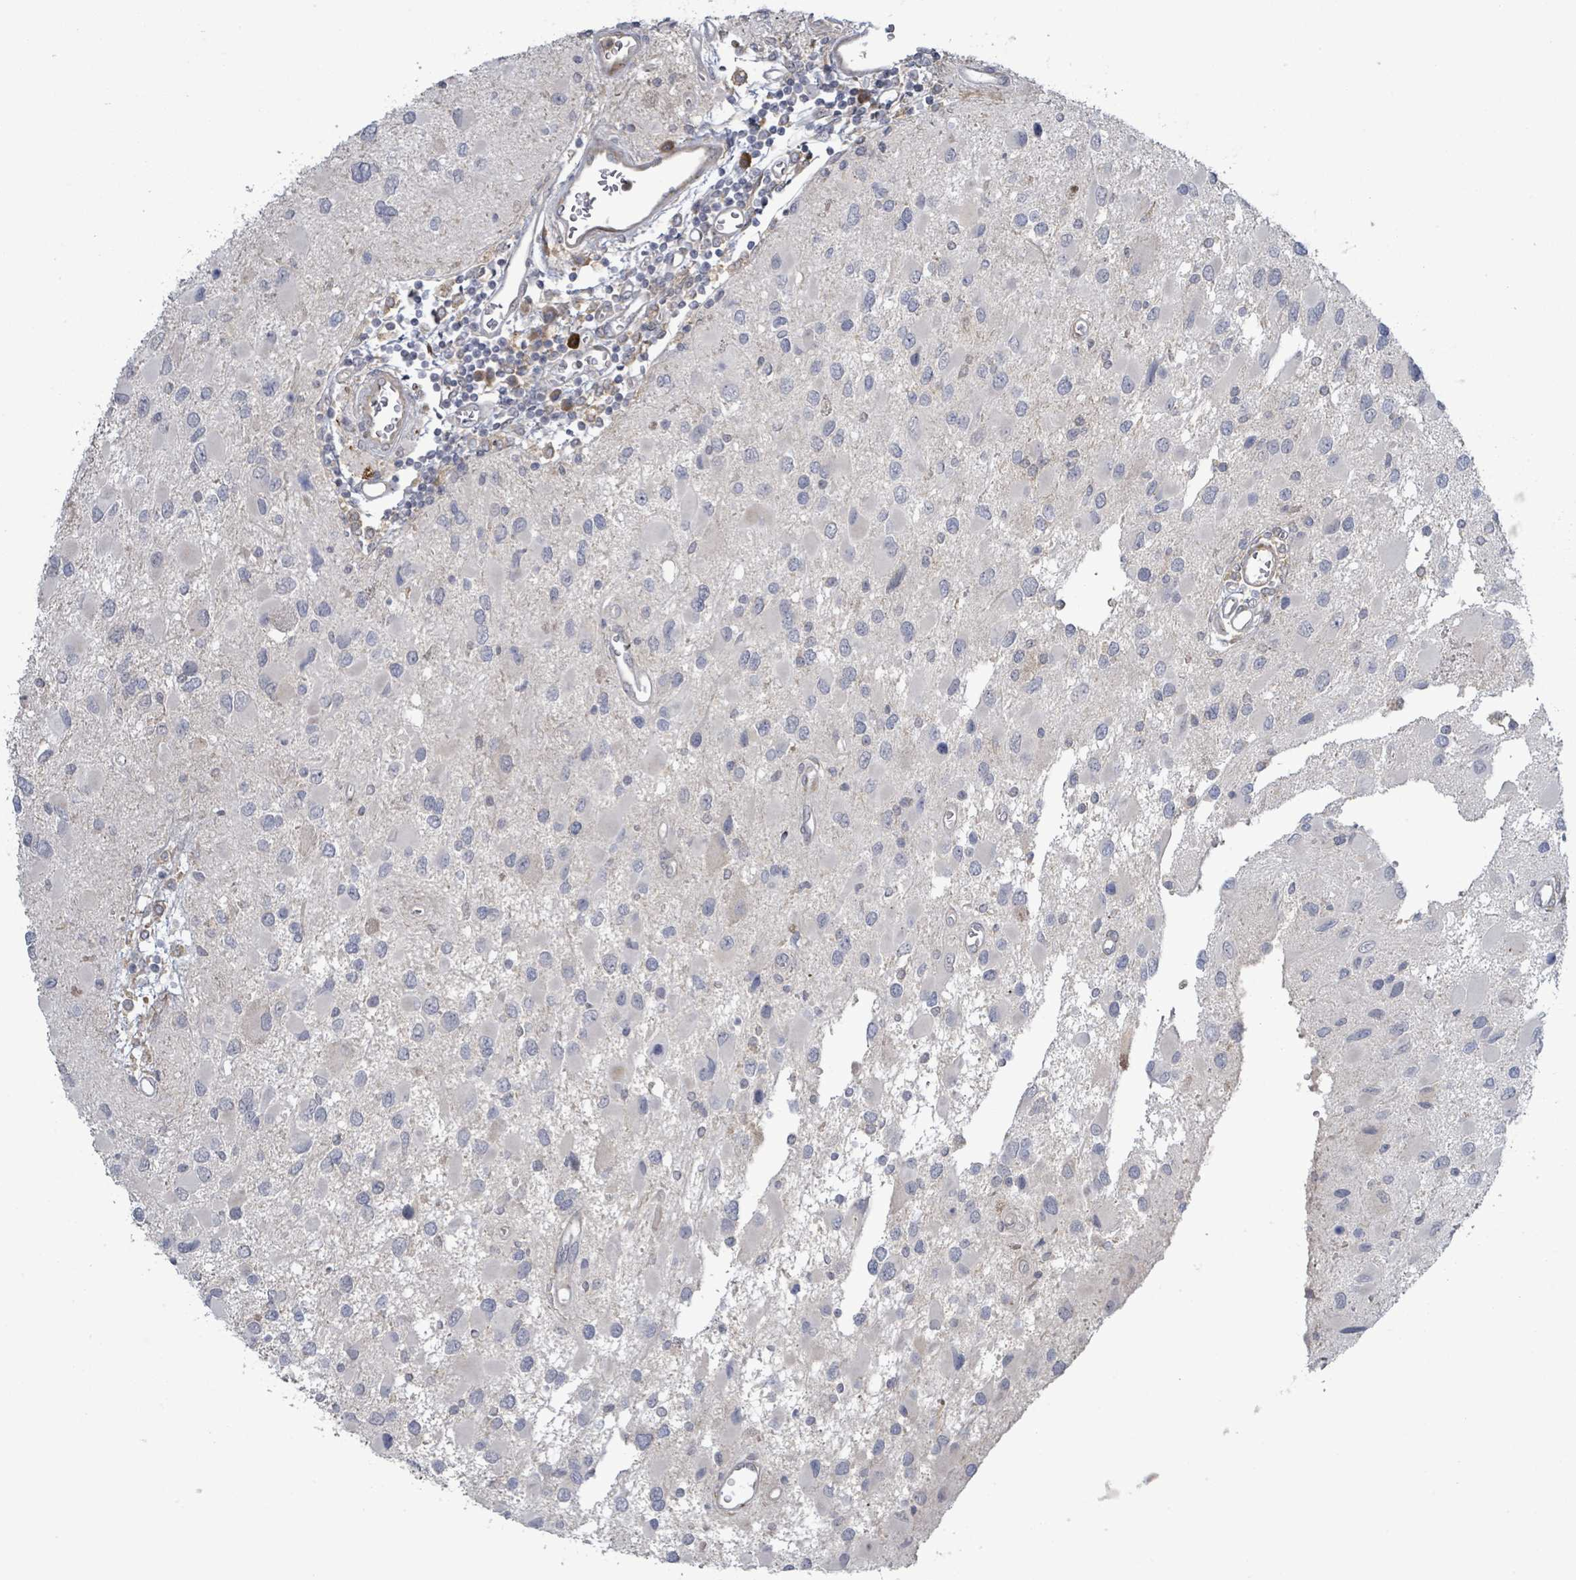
{"staining": {"intensity": "negative", "quantity": "none", "location": "none"}, "tissue": "glioma", "cell_type": "Tumor cells", "image_type": "cancer", "snomed": [{"axis": "morphology", "description": "Glioma, malignant, High grade"}, {"axis": "topography", "description": "Brain"}], "caption": "The image exhibits no staining of tumor cells in glioma.", "gene": "SLIT3", "patient": {"sex": "male", "age": 53}}